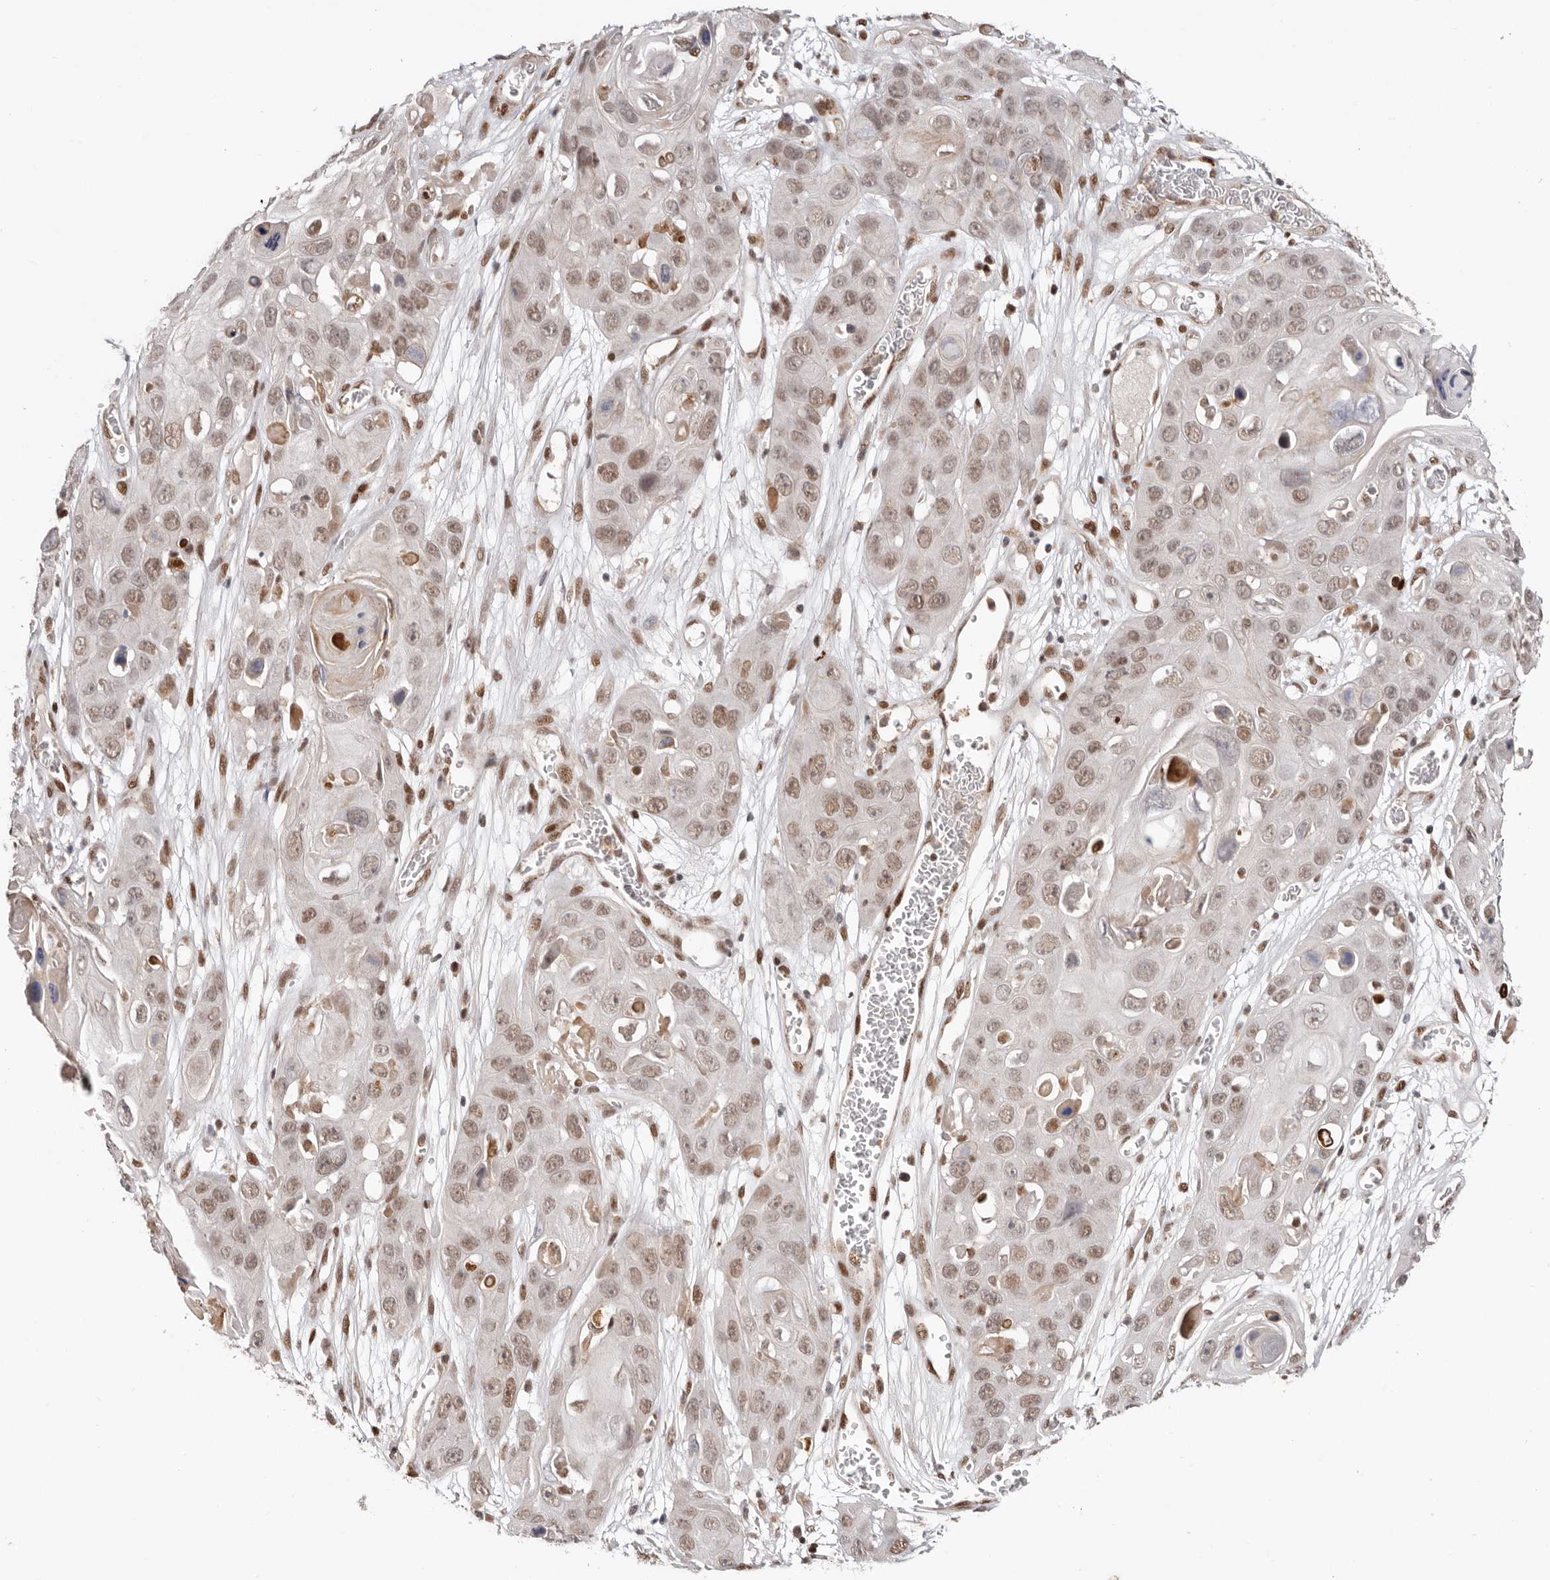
{"staining": {"intensity": "moderate", "quantity": ">75%", "location": "nuclear"}, "tissue": "skin cancer", "cell_type": "Tumor cells", "image_type": "cancer", "snomed": [{"axis": "morphology", "description": "Squamous cell carcinoma, NOS"}, {"axis": "topography", "description": "Skin"}], "caption": "Immunohistochemical staining of human skin cancer (squamous cell carcinoma) reveals medium levels of moderate nuclear protein positivity in approximately >75% of tumor cells. The staining was performed using DAB (3,3'-diaminobenzidine) to visualize the protein expression in brown, while the nuclei were stained in blue with hematoxylin (Magnification: 20x).", "gene": "SMAD7", "patient": {"sex": "male", "age": 55}}